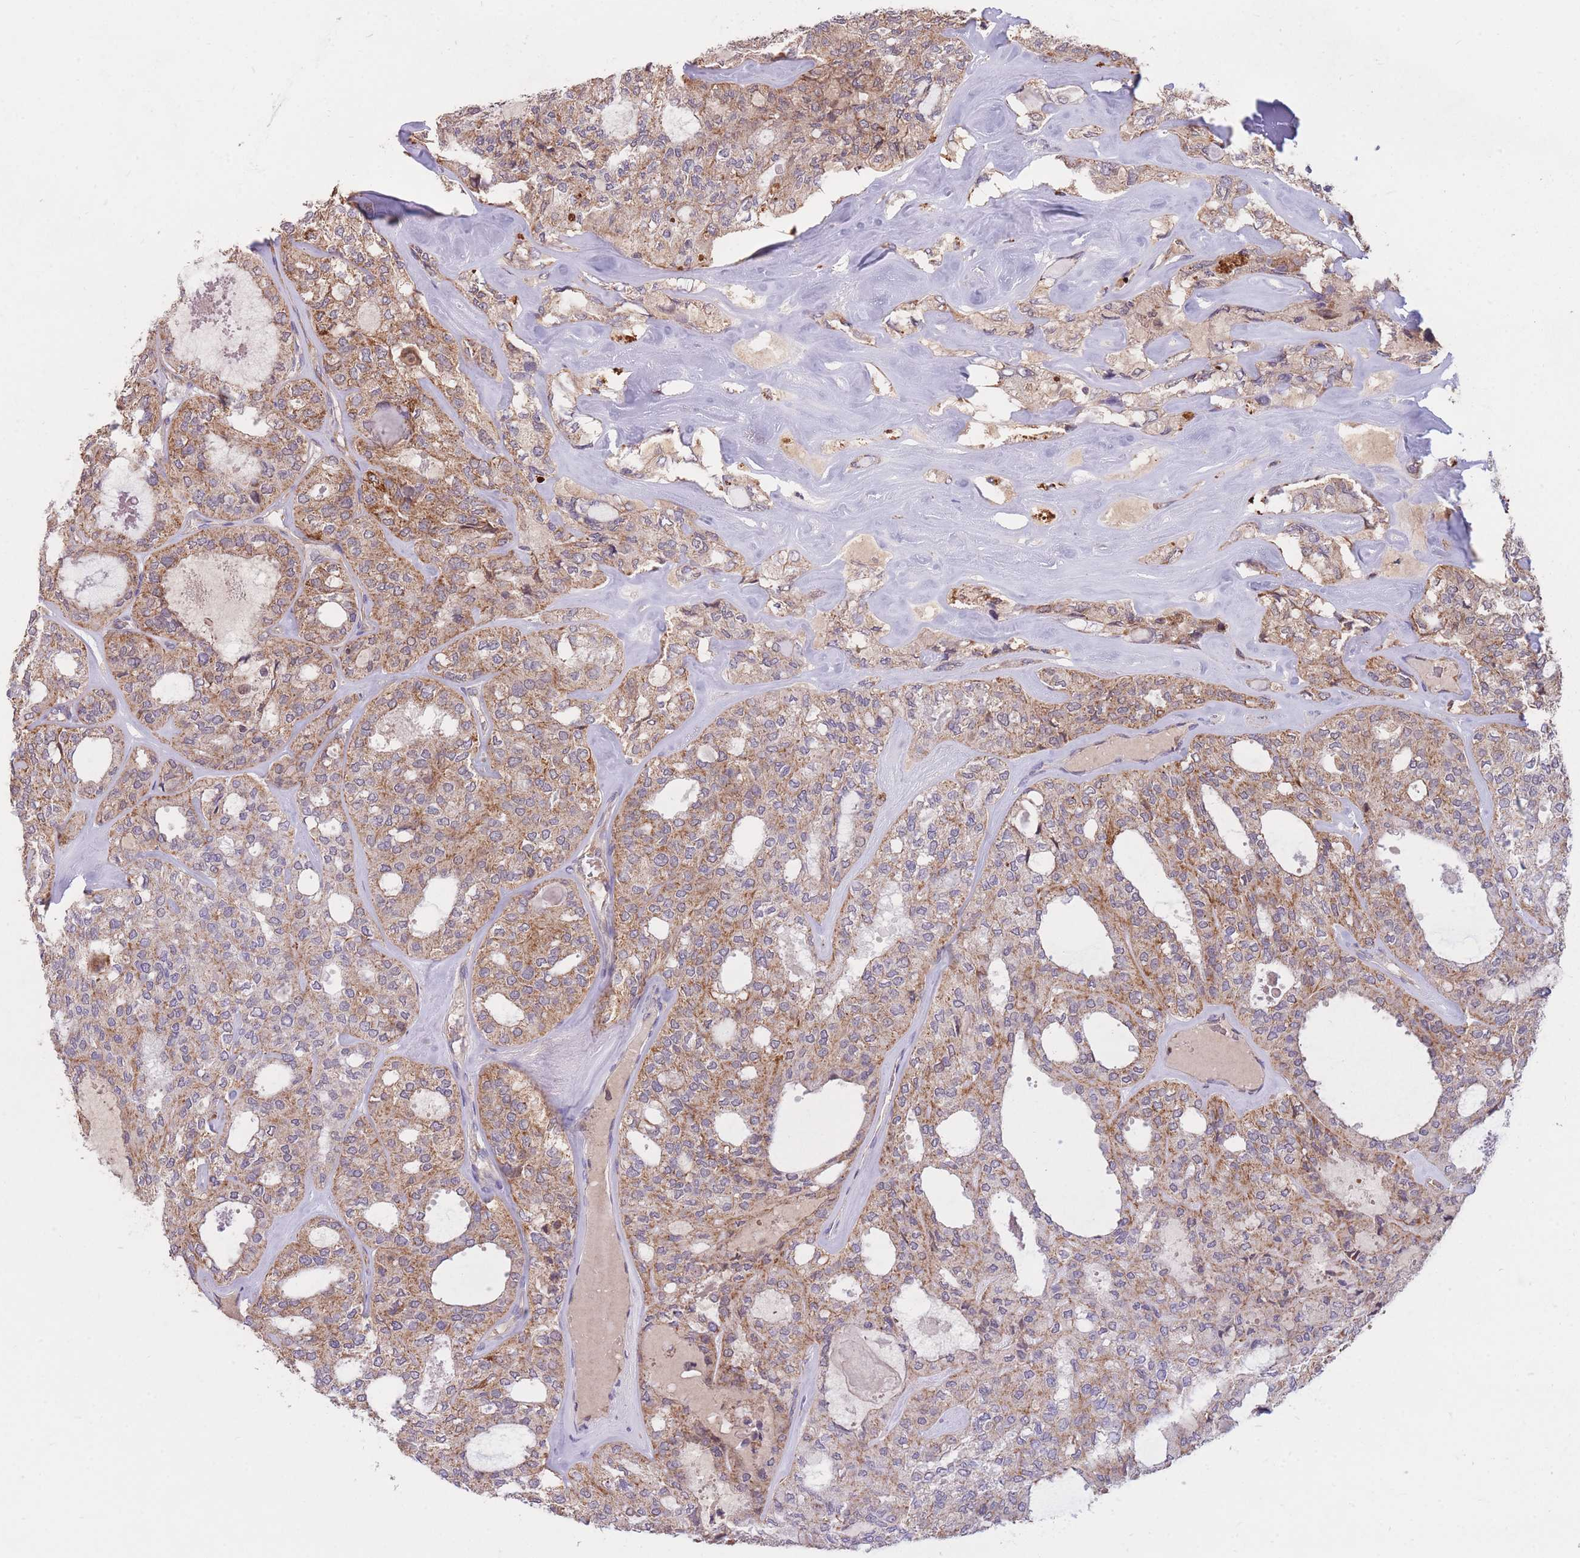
{"staining": {"intensity": "moderate", "quantity": ">75%", "location": "cytoplasmic/membranous"}, "tissue": "thyroid cancer", "cell_type": "Tumor cells", "image_type": "cancer", "snomed": [{"axis": "morphology", "description": "Follicular adenoma carcinoma, NOS"}, {"axis": "topography", "description": "Thyroid gland"}], "caption": "IHC (DAB) staining of human thyroid cancer shows moderate cytoplasmic/membranous protein staining in approximately >75% of tumor cells. The staining was performed using DAB to visualize the protein expression in brown, while the nuclei were stained in blue with hematoxylin (Magnification: 20x).", "gene": "PTPMT1", "patient": {"sex": "male", "age": 75}}